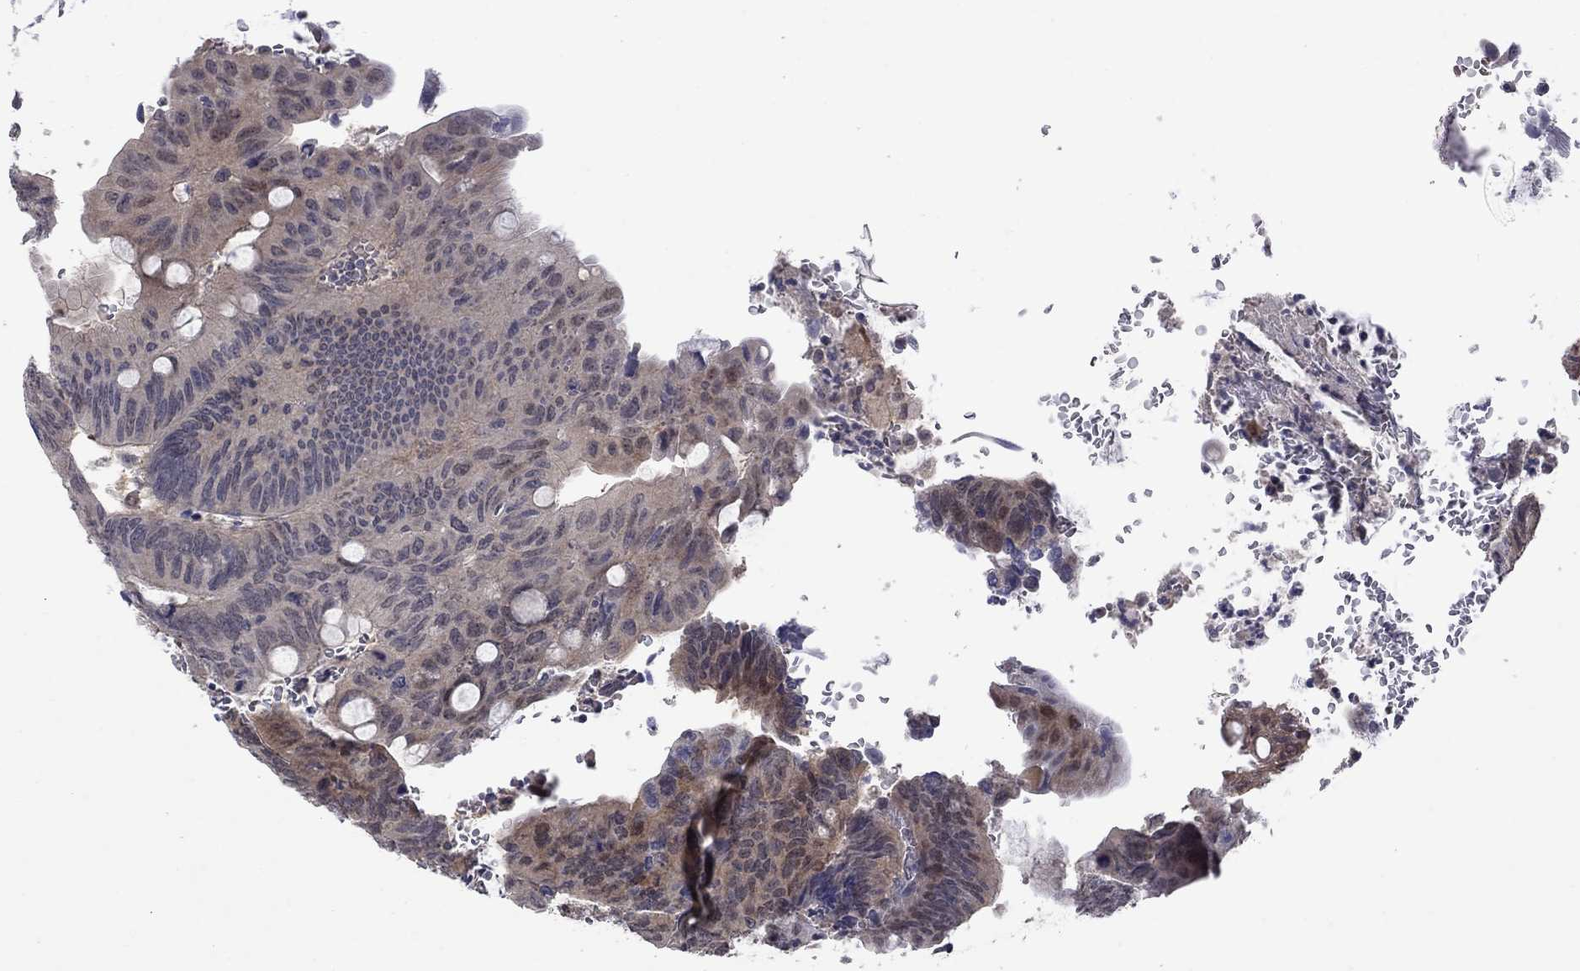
{"staining": {"intensity": "negative", "quantity": "none", "location": "none"}, "tissue": "colorectal cancer", "cell_type": "Tumor cells", "image_type": "cancer", "snomed": [{"axis": "morphology", "description": "Normal tissue, NOS"}, {"axis": "morphology", "description": "Adenocarcinoma, NOS"}, {"axis": "topography", "description": "Rectum"}], "caption": "There is no significant positivity in tumor cells of colorectal cancer. (Brightfield microscopy of DAB immunohistochemistry at high magnification).", "gene": "CBR1", "patient": {"sex": "male", "age": 92}}